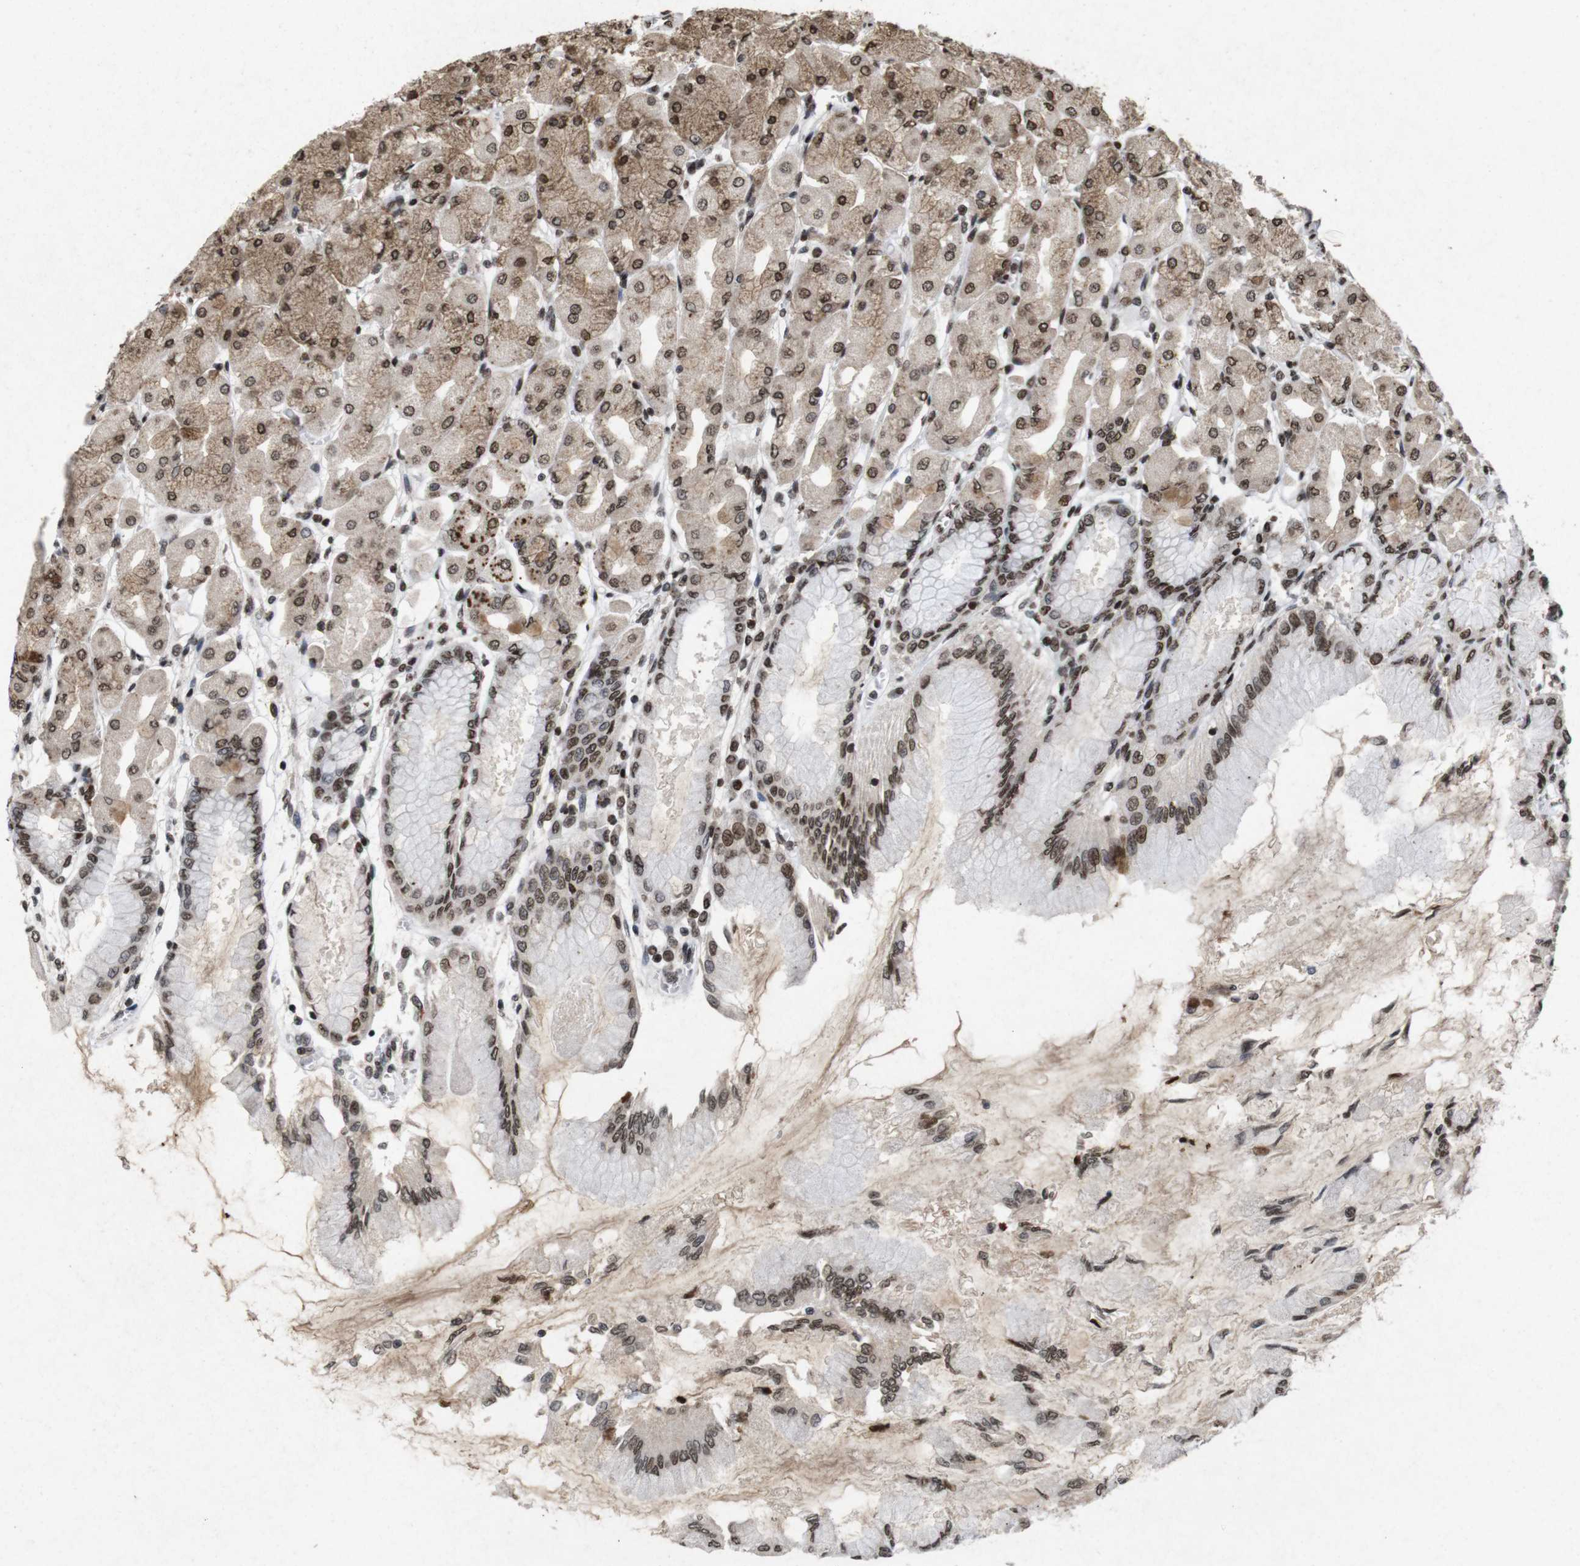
{"staining": {"intensity": "moderate", "quantity": ">75%", "location": "cytoplasmic/membranous,nuclear"}, "tissue": "stomach", "cell_type": "Glandular cells", "image_type": "normal", "snomed": [{"axis": "morphology", "description": "Normal tissue, NOS"}, {"axis": "topography", "description": "Stomach, upper"}], "caption": "High-power microscopy captured an IHC micrograph of normal stomach, revealing moderate cytoplasmic/membranous,nuclear staining in about >75% of glandular cells. (DAB = brown stain, brightfield microscopy at high magnification).", "gene": "MAGEH1", "patient": {"sex": "female", "age": 56}}